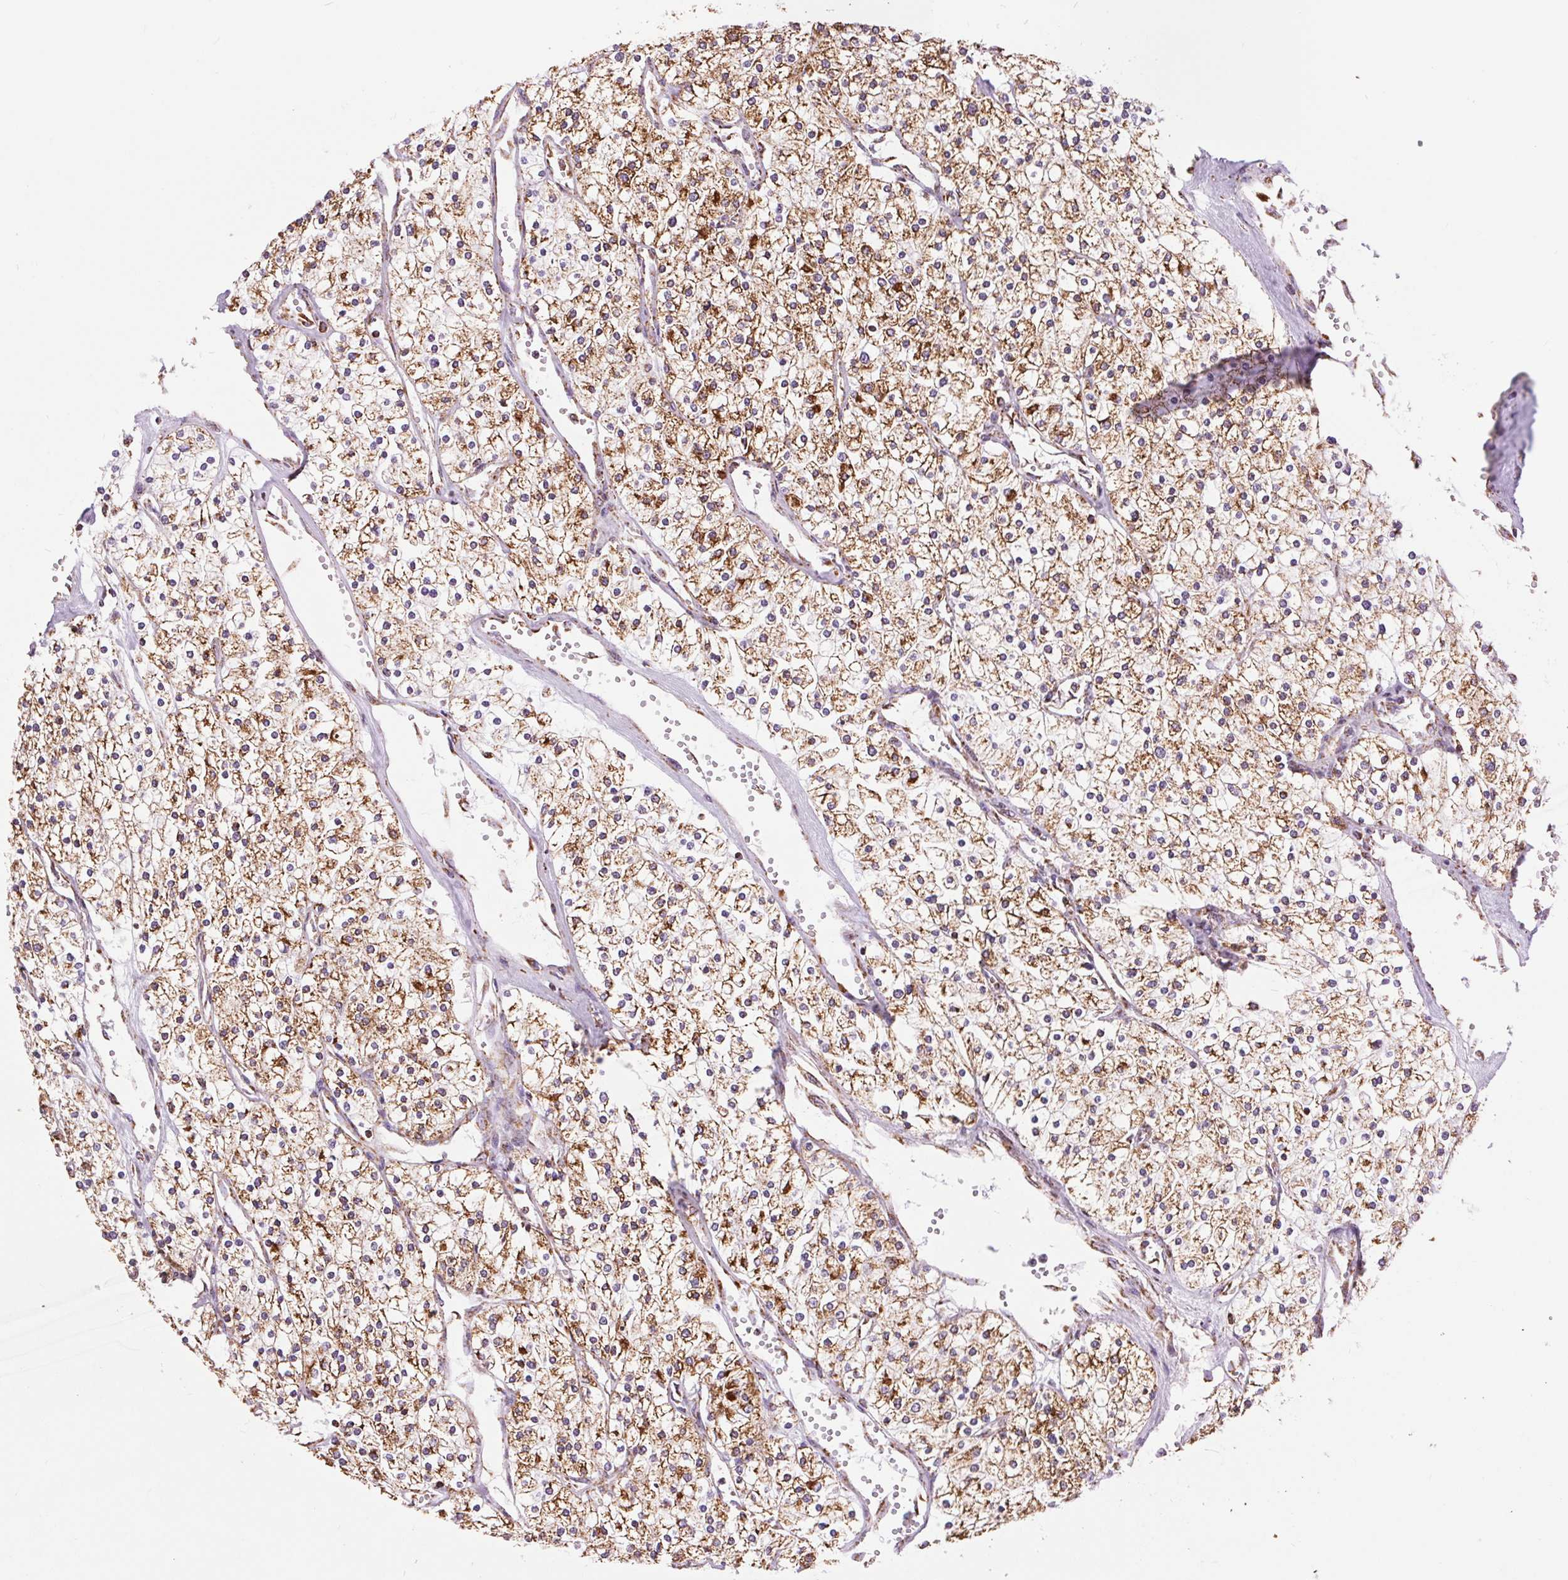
{"staining": {"intensity": "strong", "quantity": ">75%", "location": "cytoplasmic/membranous"}, "tissue": "renal cancer", "cell_type": "Tumor cells", "image_type": "cancer", "snomed": [{"axis": "morphology", "description": "Adenocarcinoma, NOS"}, {"axis": "topography", "description": "Kidney"}], "caption": "IHC micrograph of neoplastic tissue: adenocarcinoma (renal) stained using IHC exhibits high levels of strong protein expression localized specifically in the cytoplasmic/membranous of tumor cells, appearing as a cytoplasmic/membranous brown color.", "gene": "ATP5PB", "patient": {"sex": "male", "age": 80}}